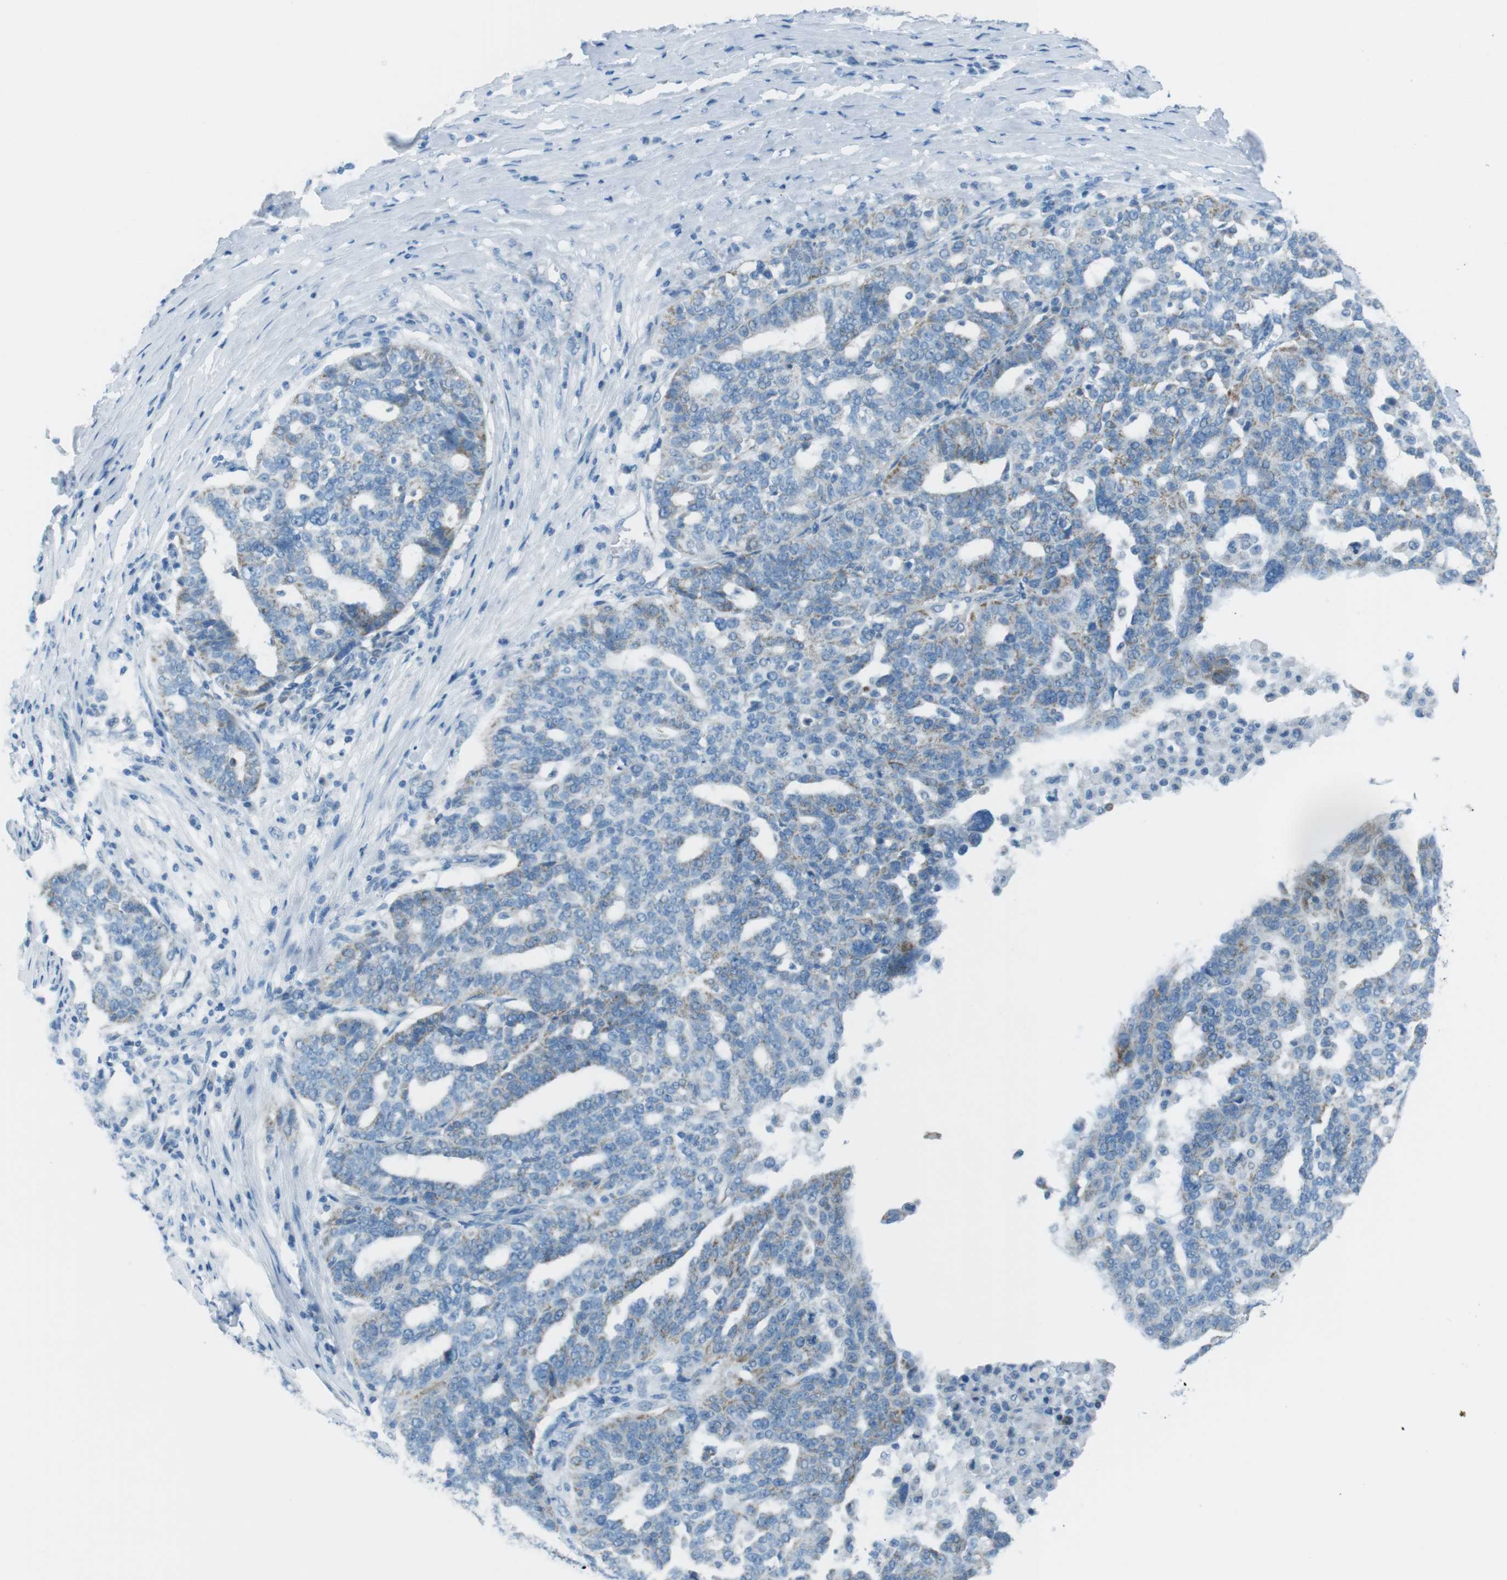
{"staining": {"intensity": "weak", "quantity": "<25%", "location": "cytoplasmic/membranous"}, "tissue": "ovarian cancer", "cell_type": "Tumor cells", "image_type": "cancer", "snomed": [{"axis": "morphology", "description": "Cystadenocarcinoma, serous, NOS"}, {"axis": "topography", "description": "Ovary"}], "caption": "A photomicrograph of human serous cystadenocarcinoma (ovarian) is negative for staining in tumor cells.", "gene": "DNAJA3", "patient": {"sex": "female", "age": 59}}